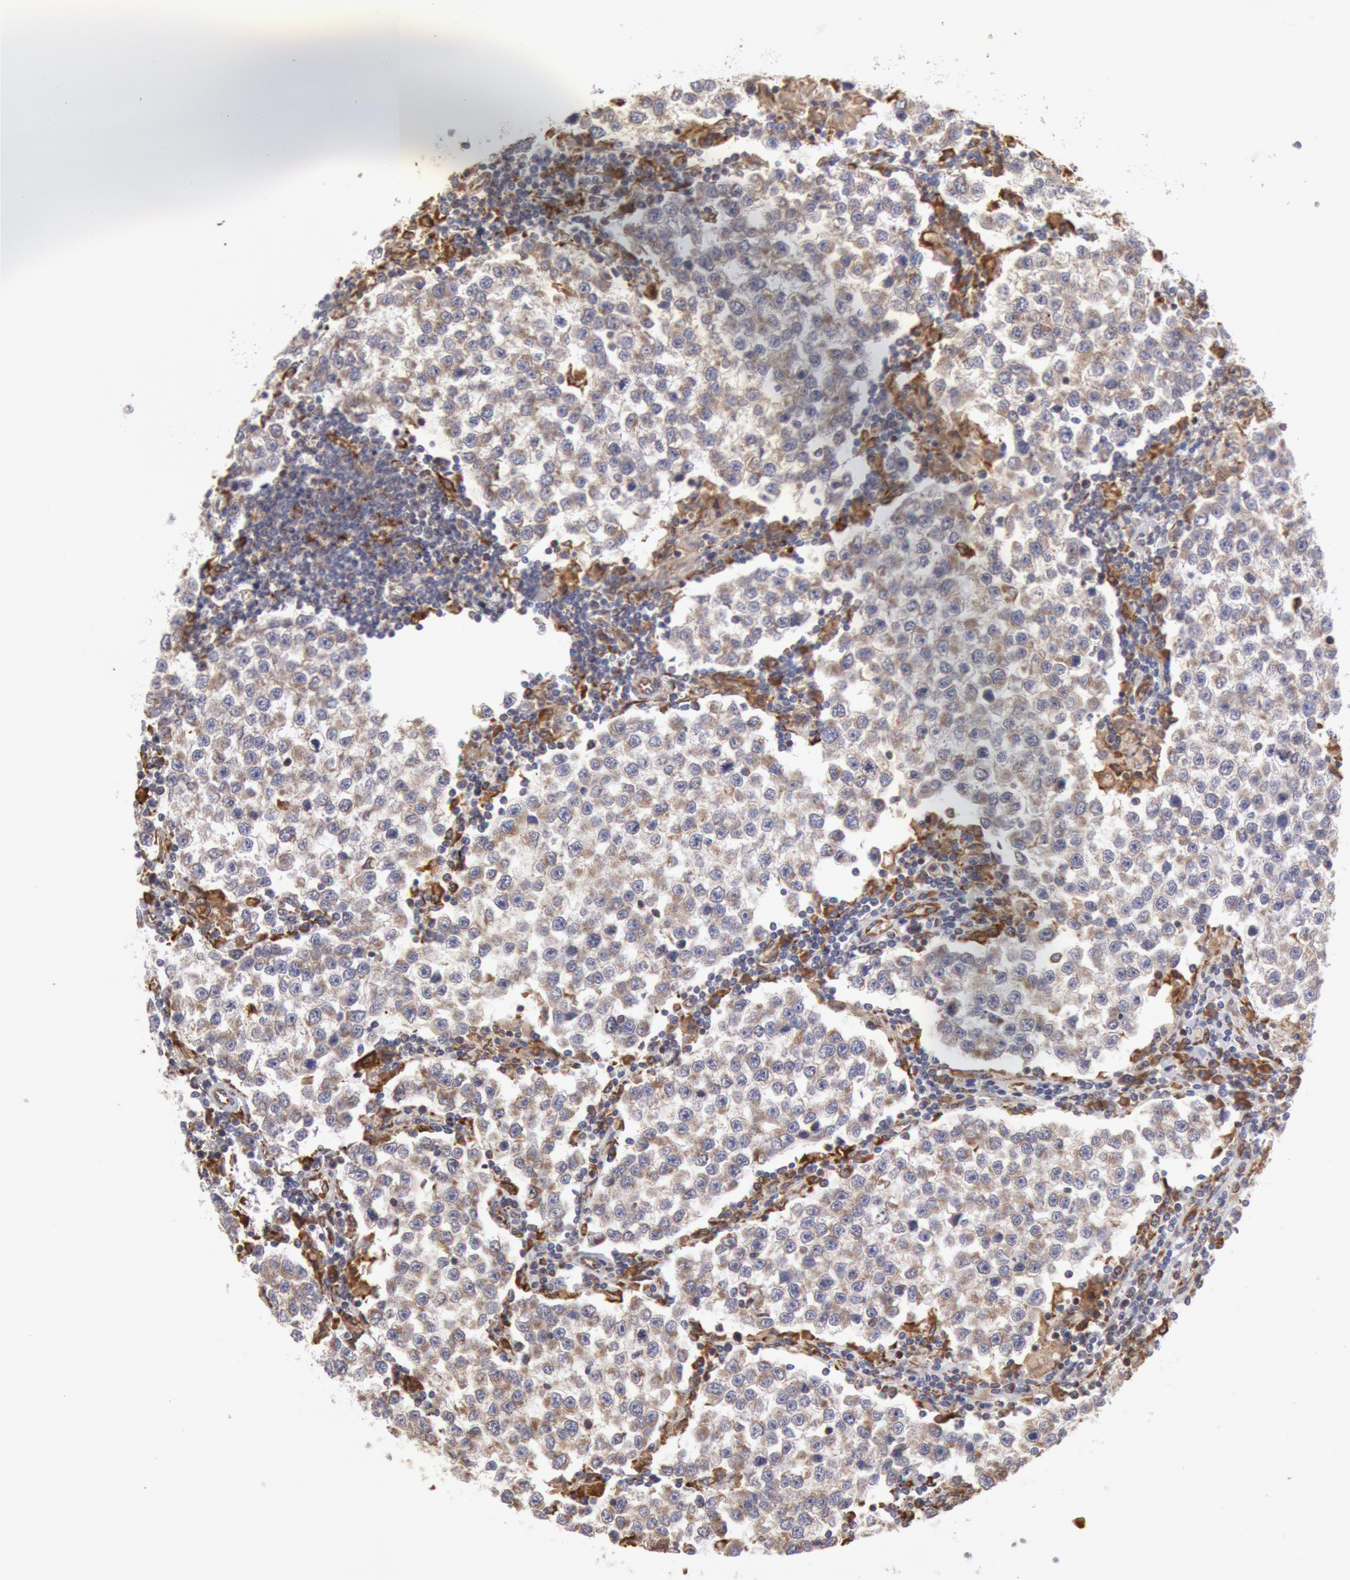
{"staining": {"intensity": "weak", "quantity": "25%-75%", "location": "cytoplasmic/membranous"}, "tissue": "testis cancer", "cell_type": "Tumor cells", "image_type": "cancer", "snomed": [{"axis": "morphology", "description": "Seminoma, NOS"}, {"axis": "topography", "description": "Testis"}], "caption": "Testis seminoma stained for a protein reveals weak cytoplasmic/membranous positivity in tumor cells.", "gene": "ERP44", "patient": {"sex": "male", "age": 36}}